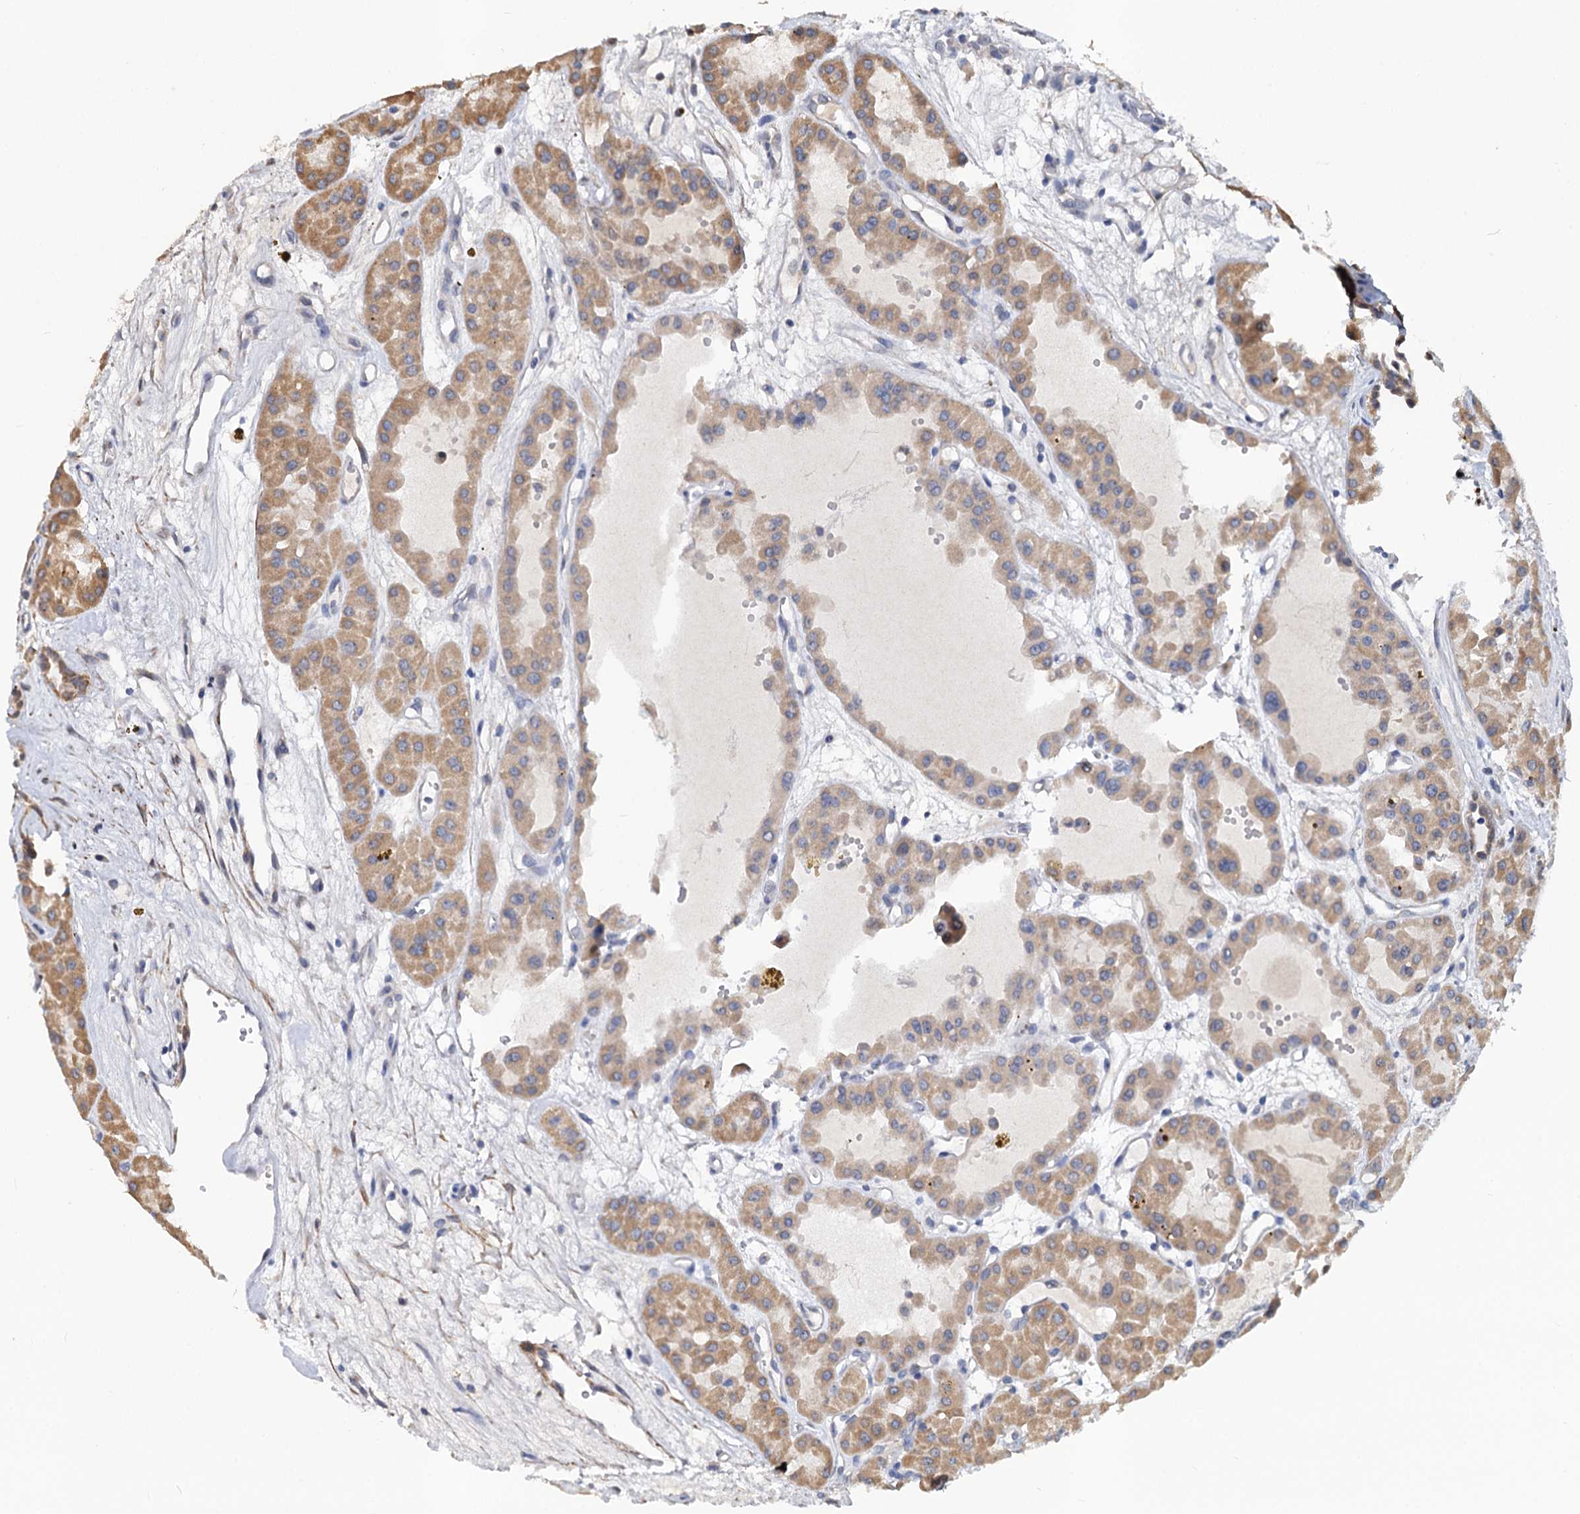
{"staining": {"intensity": "moderate", "quantity": ">75%", "location": "cytoplasmic/membranous"}, "tissue": "renal cancer", "cell_type": "Tumor cells", "image_type": "cancer", "snomed": [{"axis": "morphology", "description": "Carcinoma, NOS"}, {"axis": "topography", "description": "Kidney"}], "caption": "IHC photomicrograph of neoplastic tissue: human renal cancer stained using immunohistochemistry displays medium levels of moderate protein expression localized specifically in the cytoplasmic/membranous of tumor cells, appearing as a cytoplasmic/membranous brown color.", "gene": "ALKBH7", "patient": {"sex": "female", "age": 75}}